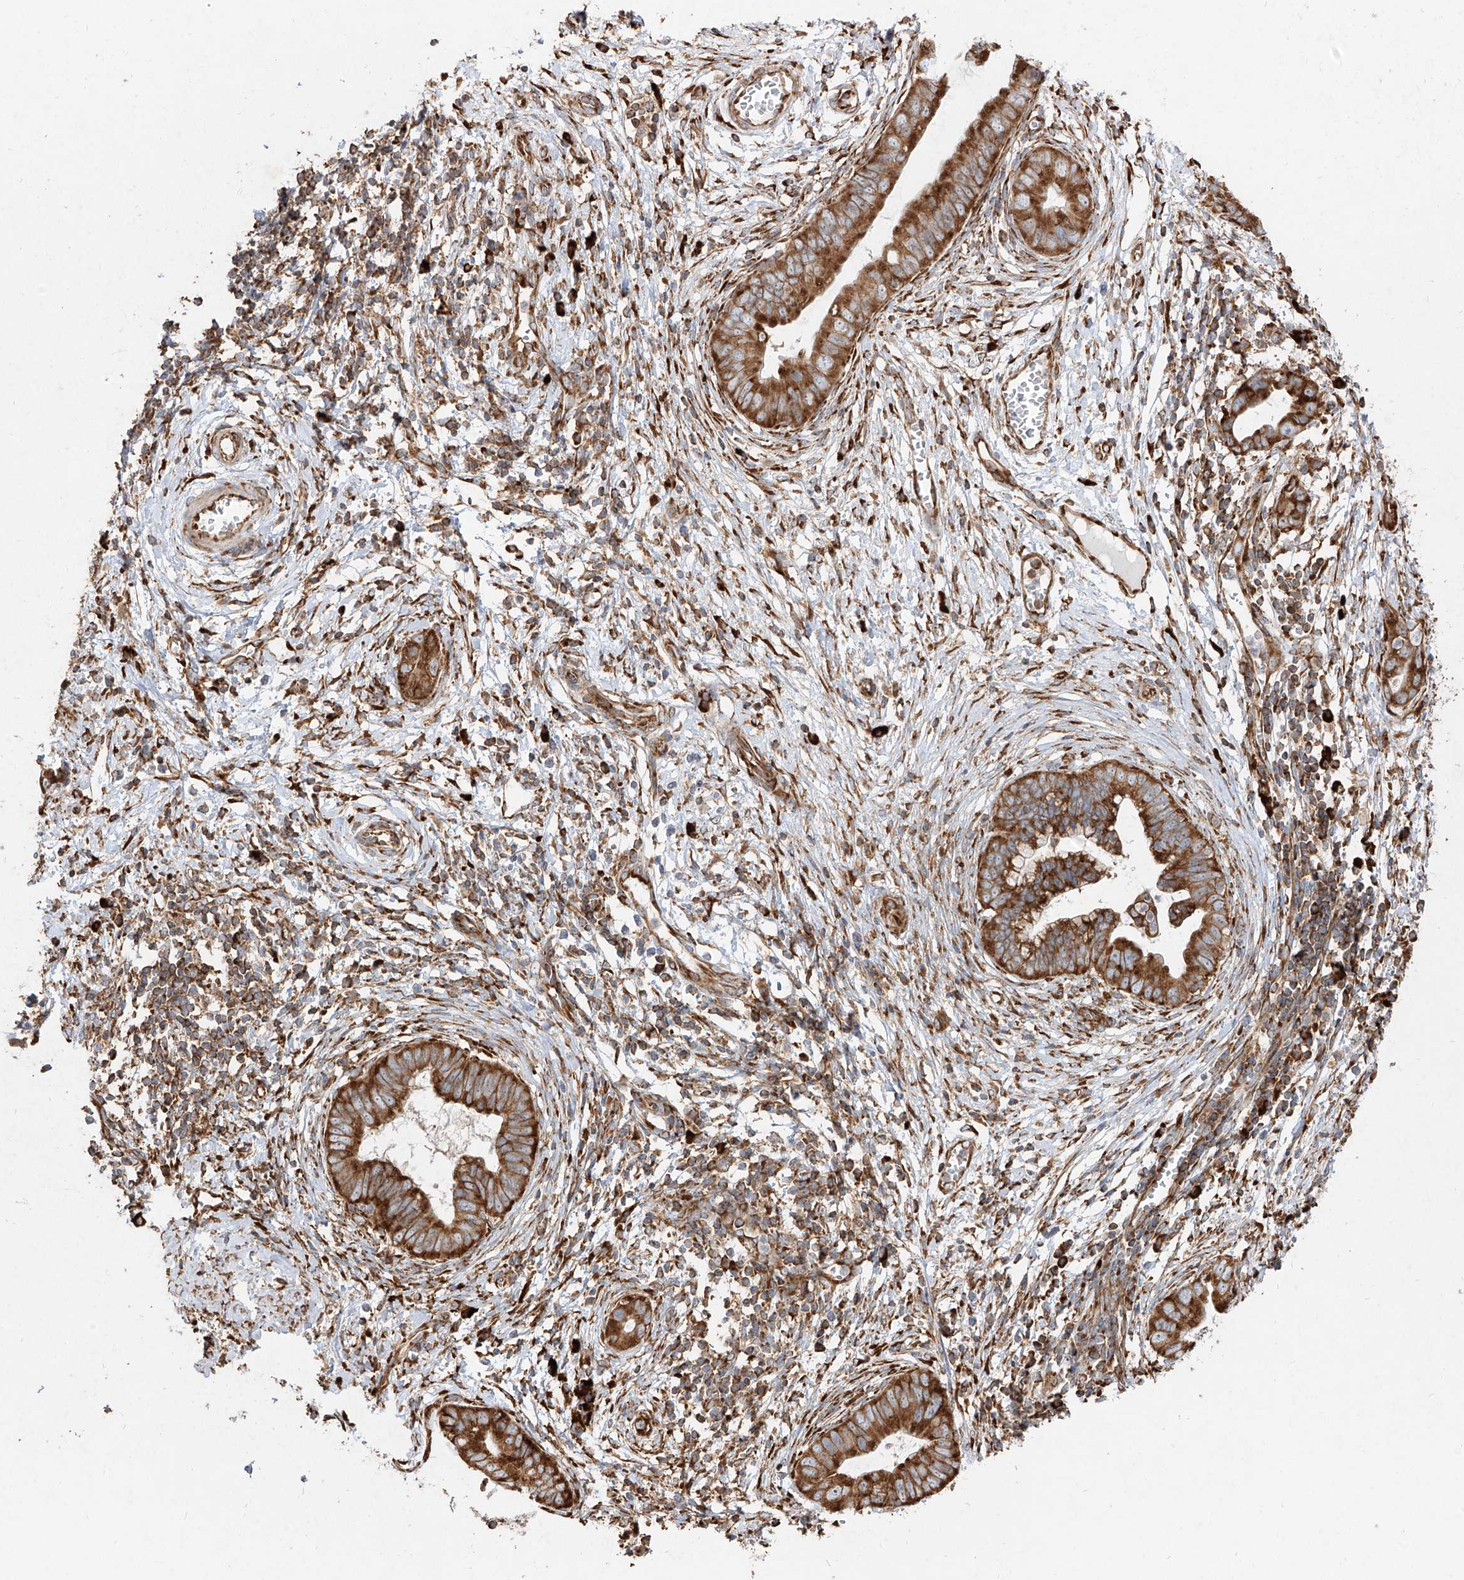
{"staining": {"intensity": "strong", "quantity": ">75%", "location": "cytoplasmic/membranous"}, "tissue": "cervical cancer", "cell_type": "Tumor cells", "image_type": "cancer", "snomed": [{"axis": "morphology", "description": "Adenocarcinoma, NOS"}, {"axis": "topography", "description": "Cervix"}], "caption": "Immunohistochemical staining of human cervical adenocarcinoma reveals high levels of strong cytoplasmic/membranous protein positivity in about >75% of tumor cells.", "gene": "RPS25", "patient": {"sex": "female", "age": 44}}